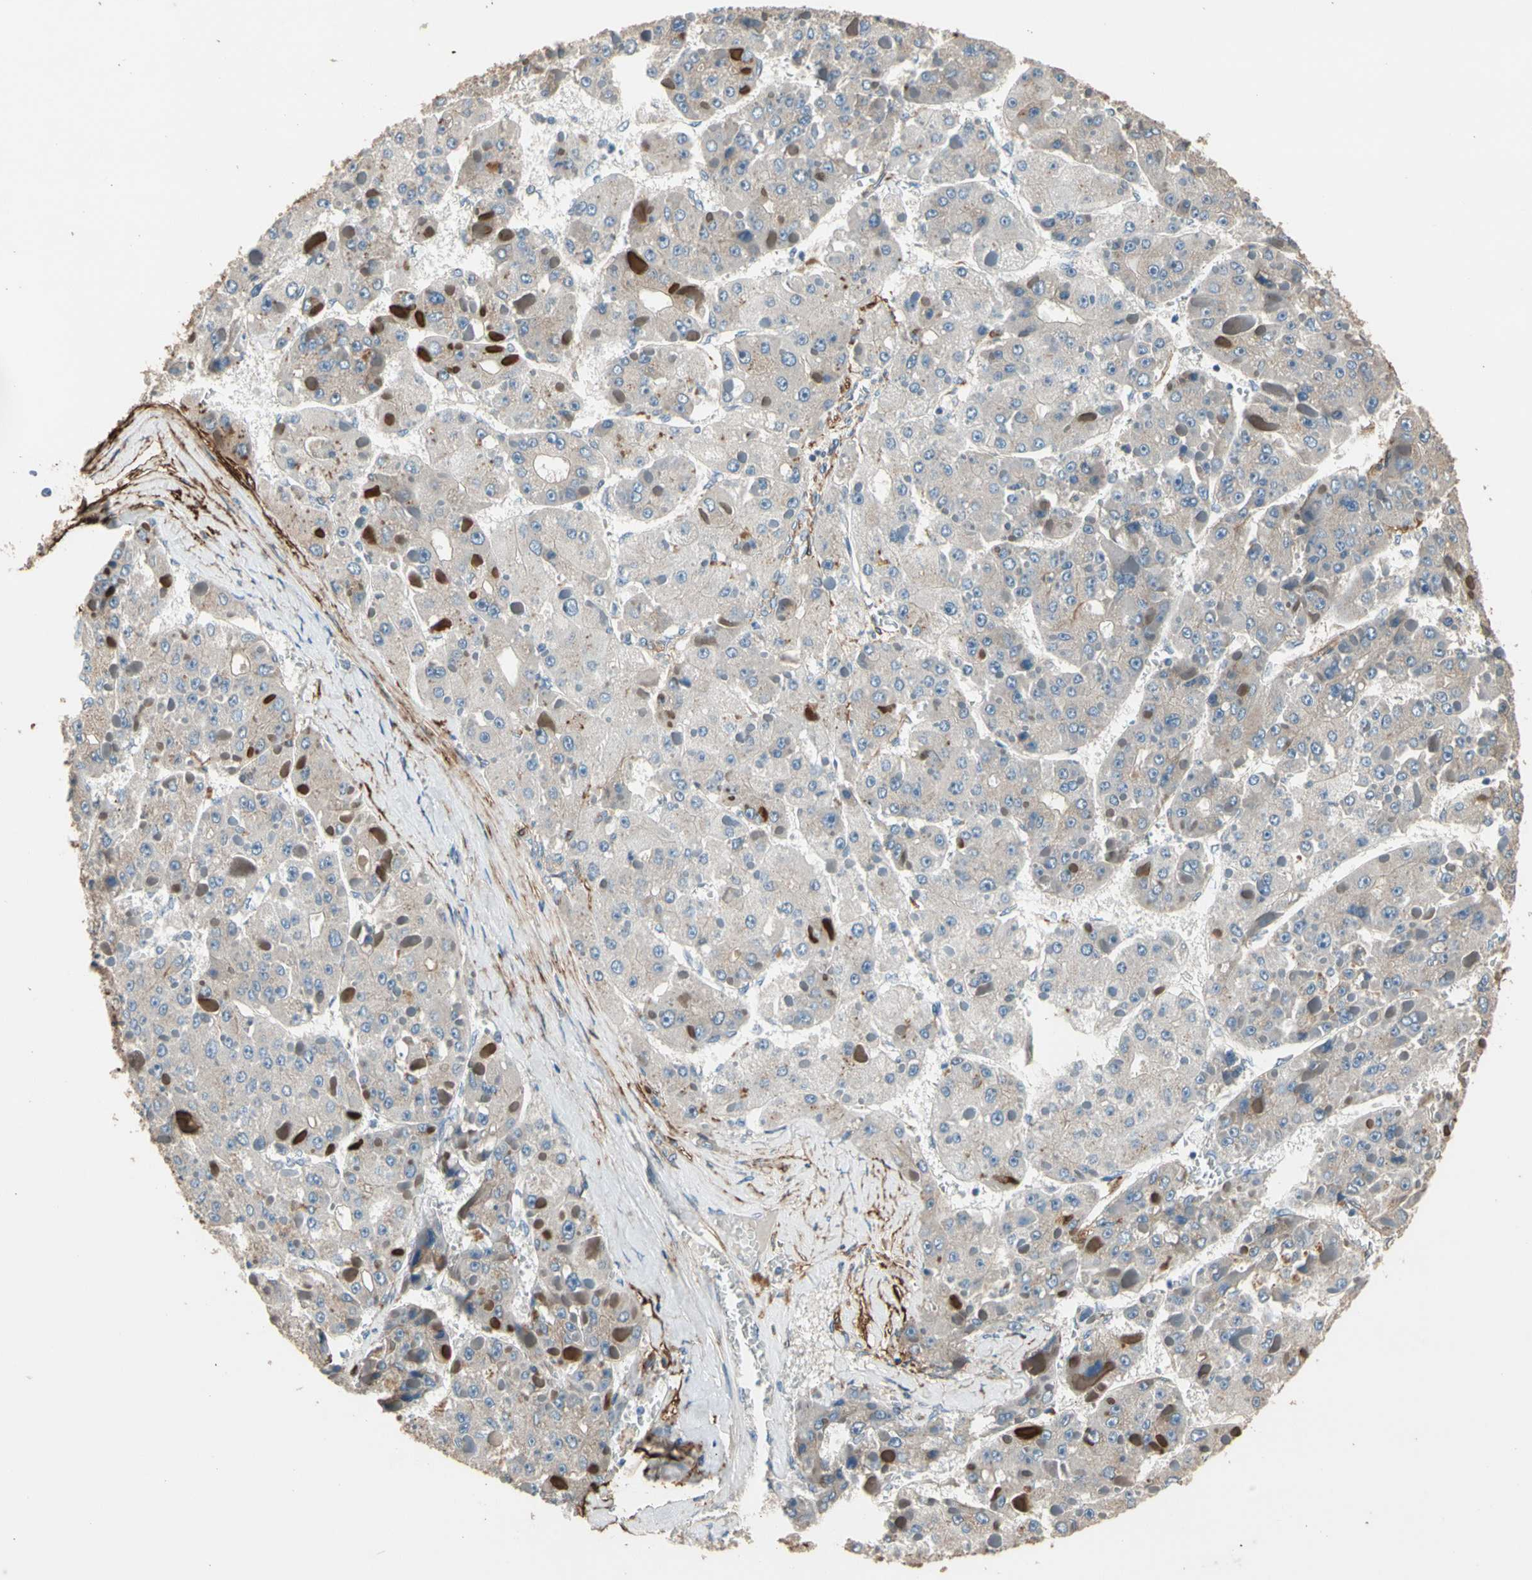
{"staining": {"intensity": "weak", "quantity": "<25%", "location": "cytoplasmic/membranous"}, "tissue": "liver cancer", "cell_type": "Tumor cells", "image_type": "cancer", "snomed": [{"axis": "morphology", "description": "Carcinoma, Hepatocellular, NOS"}, {"axis": "topography", "description": "Liver"}], "caption": "DAB (3,3'-diaminobenzidine) immunohistochemical staining of human hepatocellular carcinoma (liver) reveals no significant expression in tumor cells.", "gene": "SUSD2", "patient": {"sex": "female", "age": 73}}